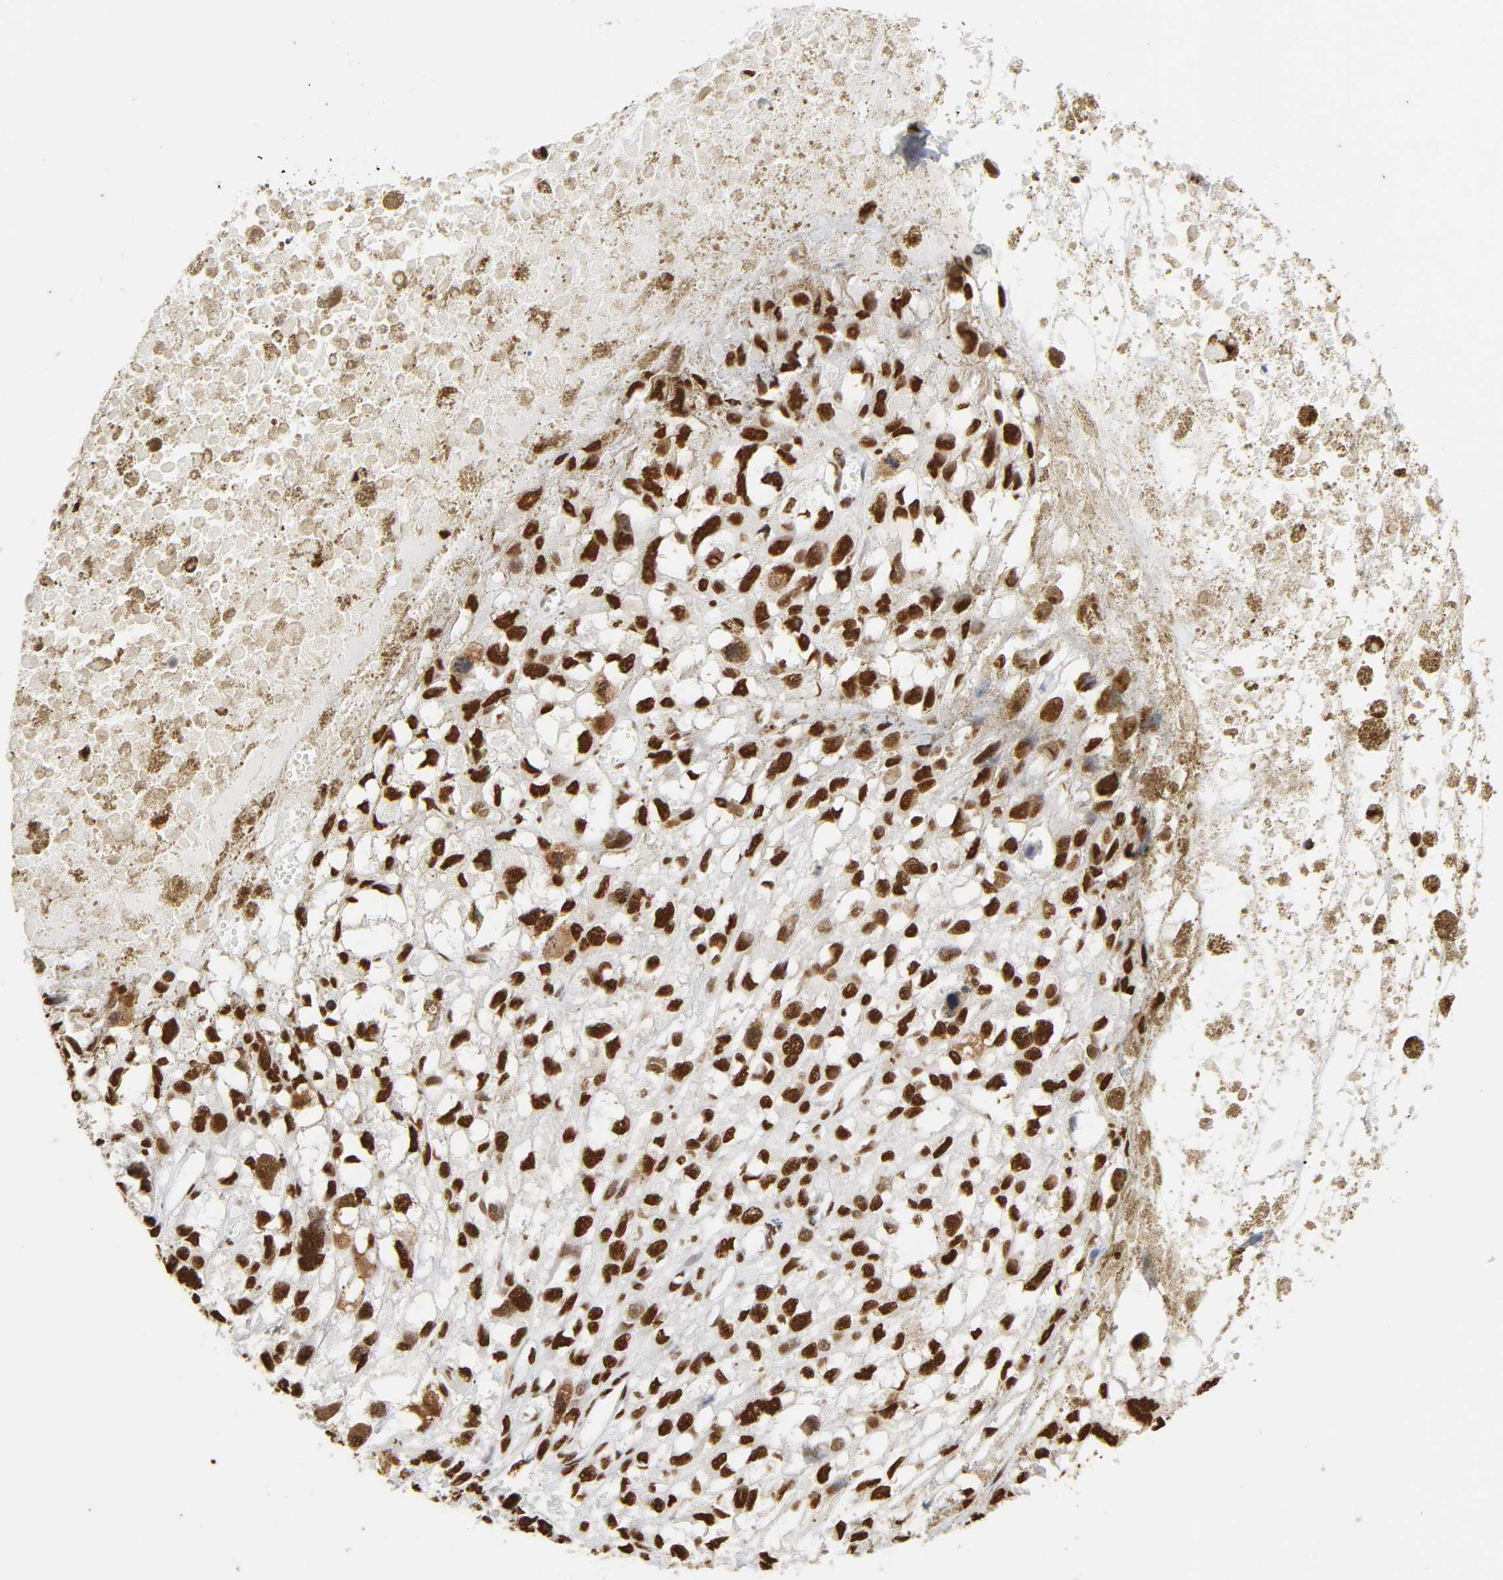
{"staining": {"intensity": "strong", "quantity": ">75%", "location": "nuclear"}, "tissue": "melanoma", "cell_type": "Tumor cells", "image_type": "cancer", "snomed": [{"axis": "morphology", "description": "Malignant melanoma, Metastatic site"}, {"axis": "topography", "description": "Lymph node"}], "caption": "Immunohistochemistry histopathology image of neoplastic tissue: malignant melanoma (metastatic site) stained using IHC exhibits high levels of strong protein expression localized specifically in the nuclear of tumor cells, appearing as a nuclear brown color.", "gene": "HNRNPC", "patient": {"sex": "male", "age": 59}}